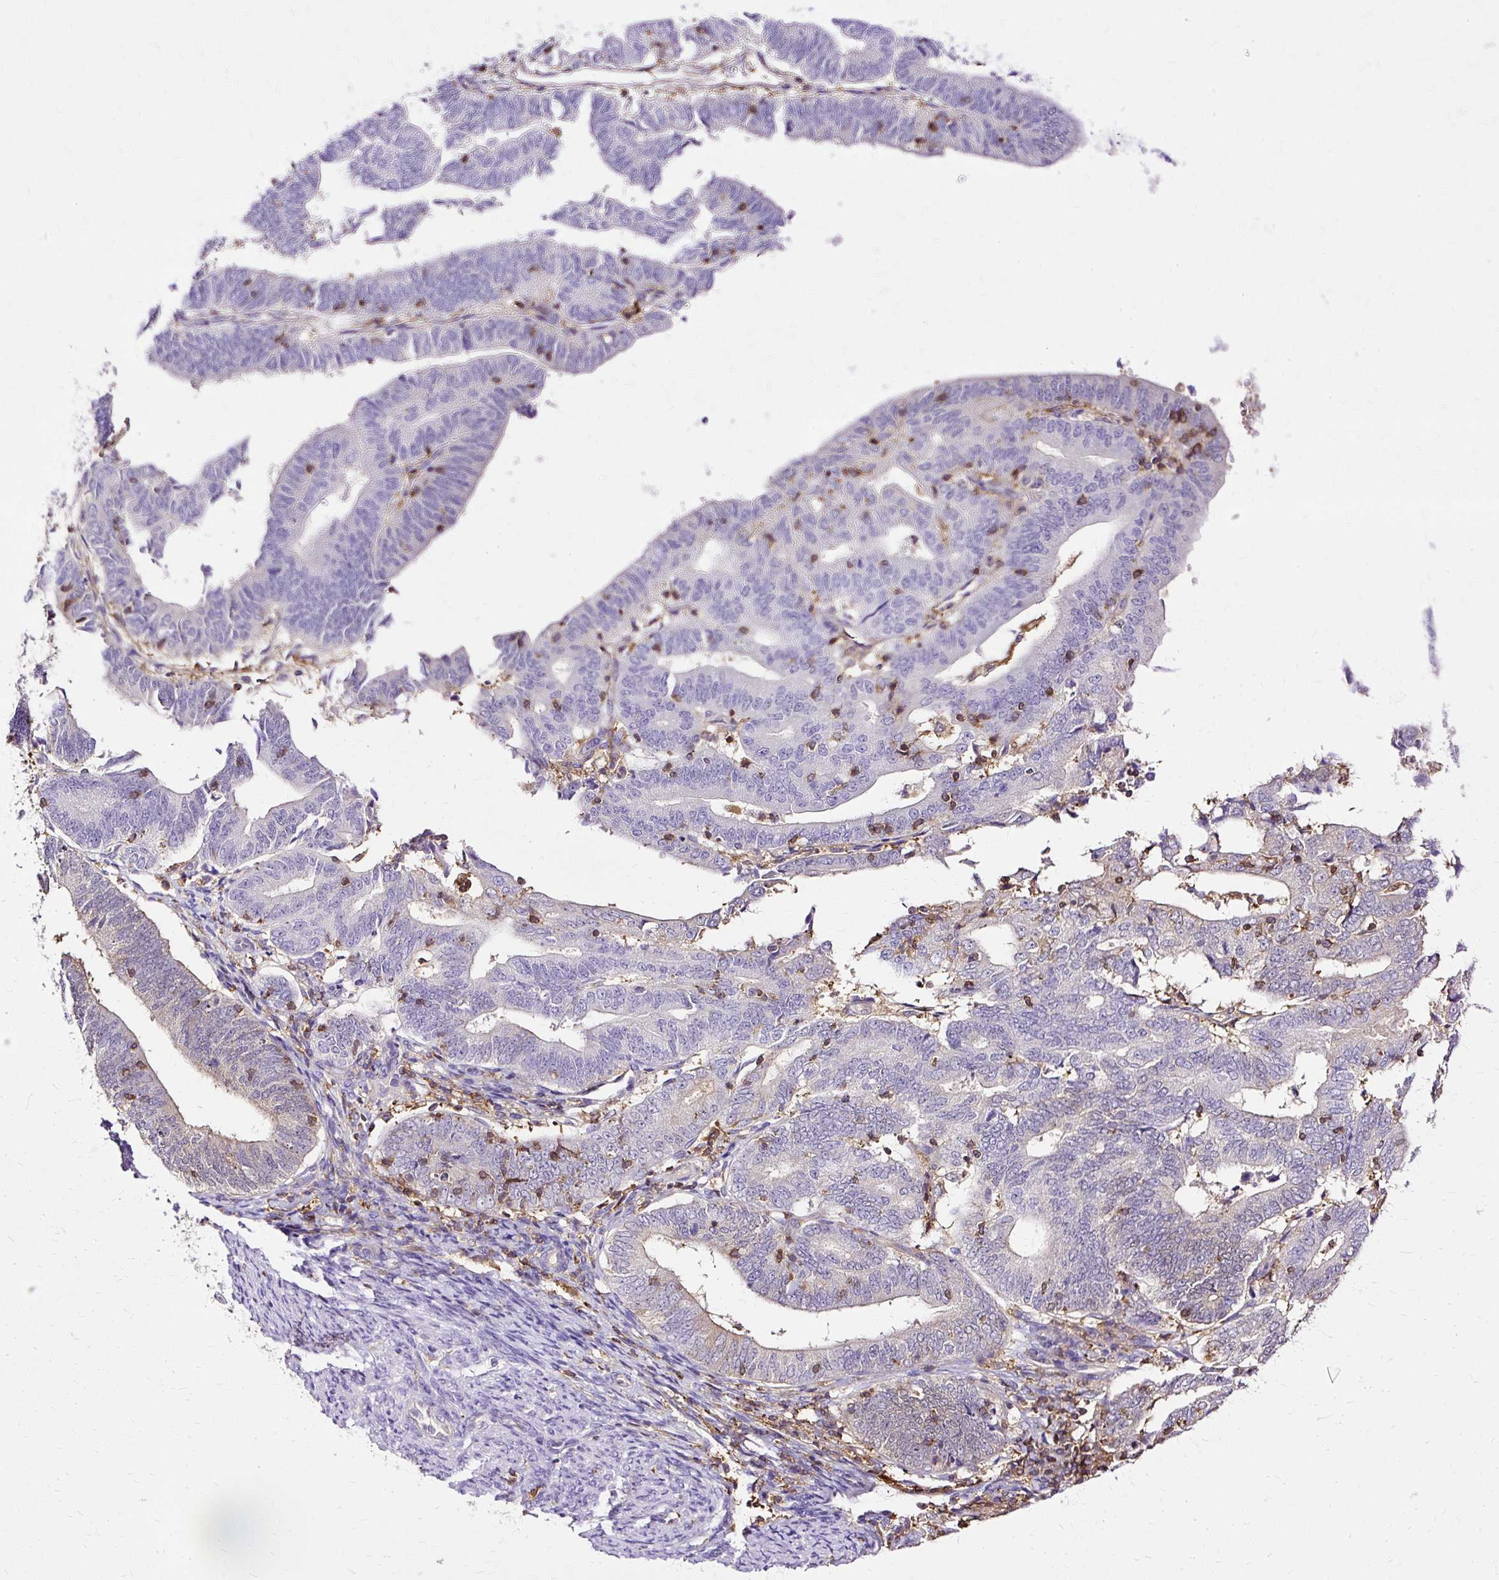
{"staining": {"intensity": "weak", "quantity": "<25%", "location": "cytoplasmic/membranous"}, "tissue": "endometrial cancer", "cell_type": "Tumor cells", "image_type": "cancer", "snomed": [{"axis": "morphology", "description": "Adenocarcinoma, NOS"}, {"axis": "topography", "description": "Endometrium"}], "caption": "This is a image of IHC staining of endometrial cancer, which shows no positivity in tumor cells.", "gene": "TWF2", "patient": {"sex": "female", "age": 70}}